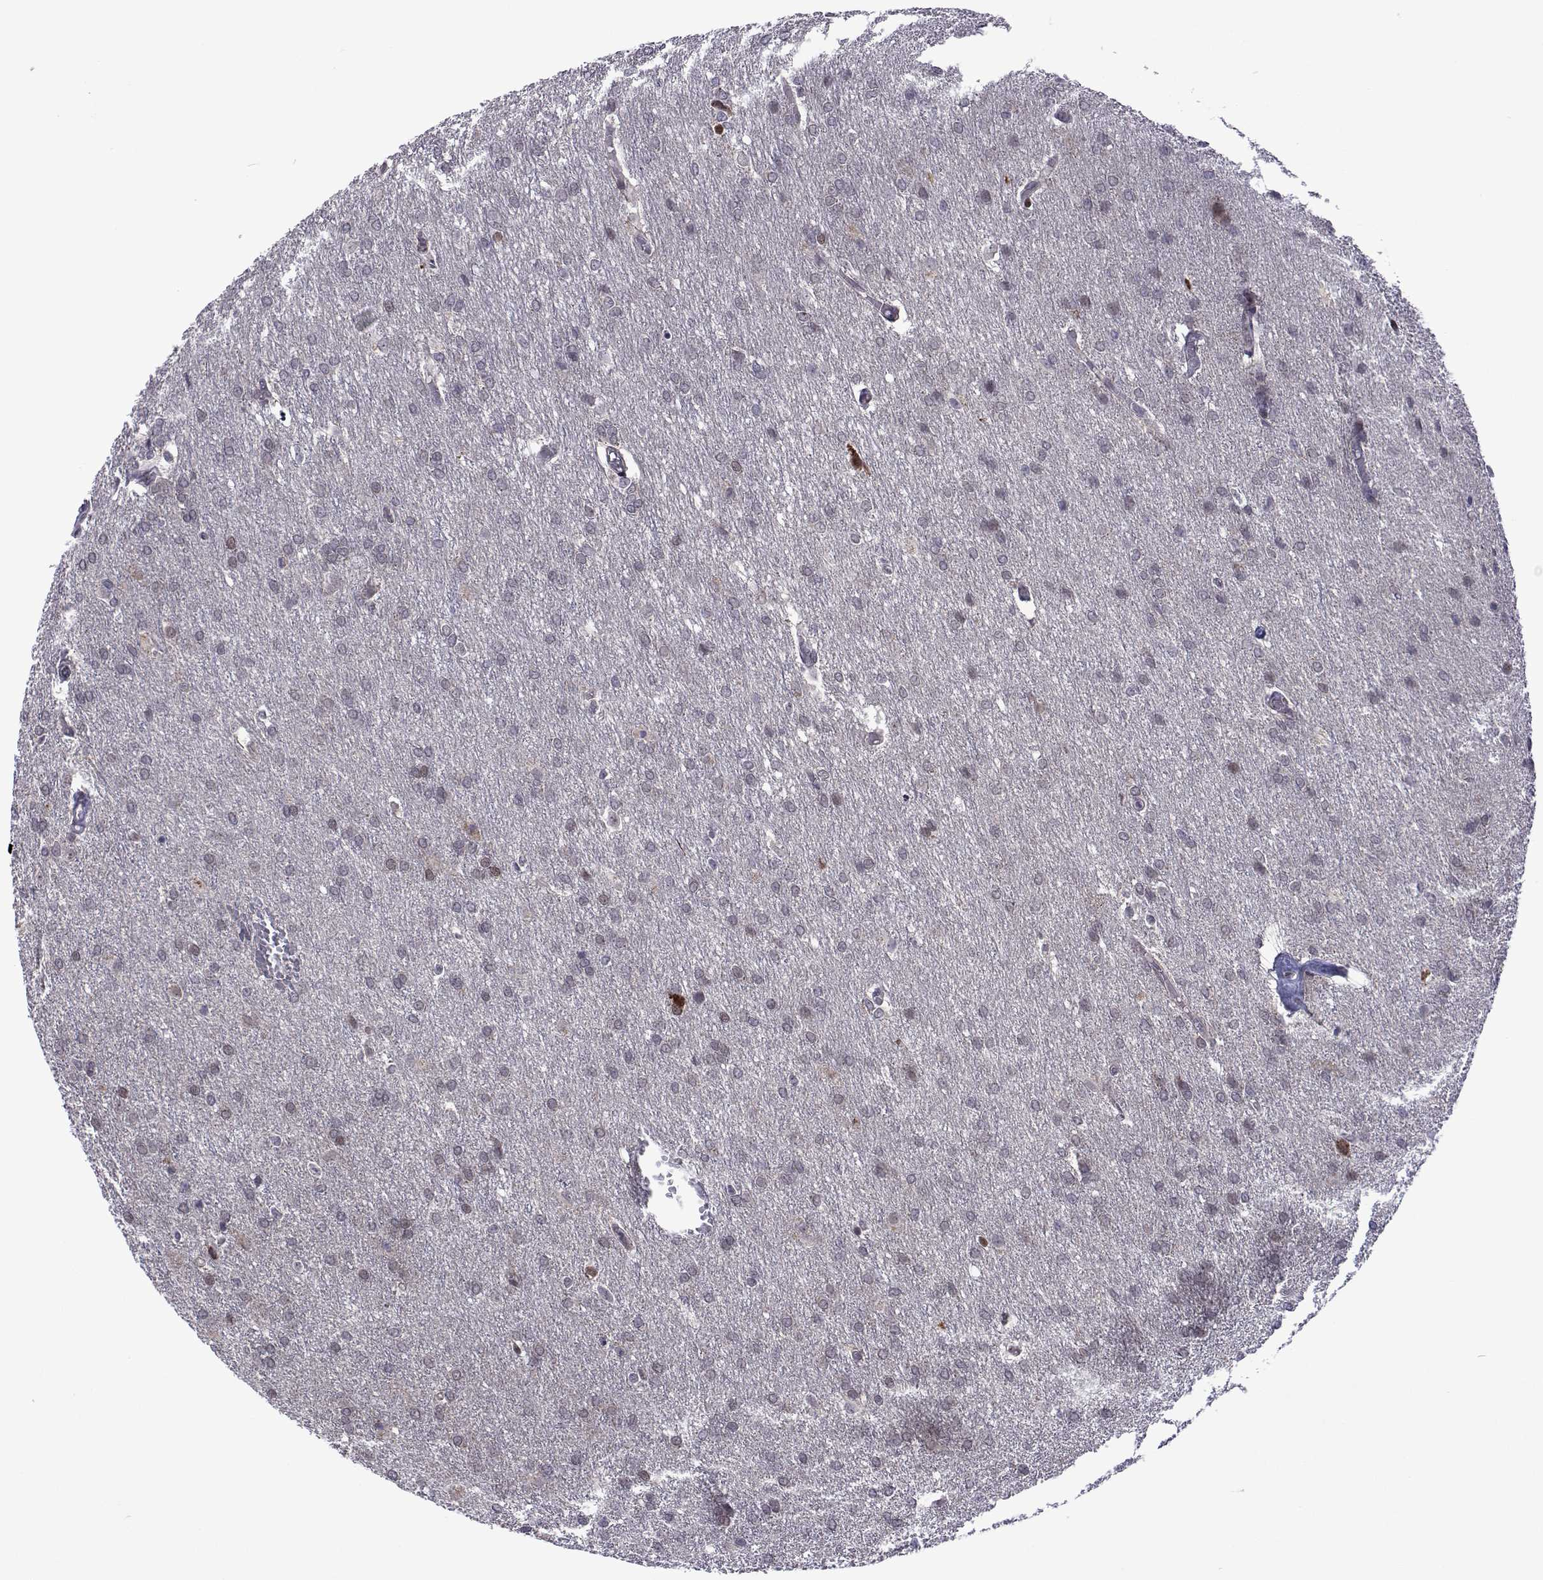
{"staining": {"intensity": "negative", "quantity": "none", "location": "none"}, "tissue": "glioma", "cell_type": "Tumor cells", "image_type": "cancer", "snomed": [{"axis": "morphology", "description": "Glioma, malignant, High grade"}, {"axis": "topography", "description": "Brain"}], "caption": "Glioma was stained to show a protein in brown. There is no significant positivity in tumor cells.", "gene": "EFCAB3", "patient": {"sex": "male", "age": 68}}